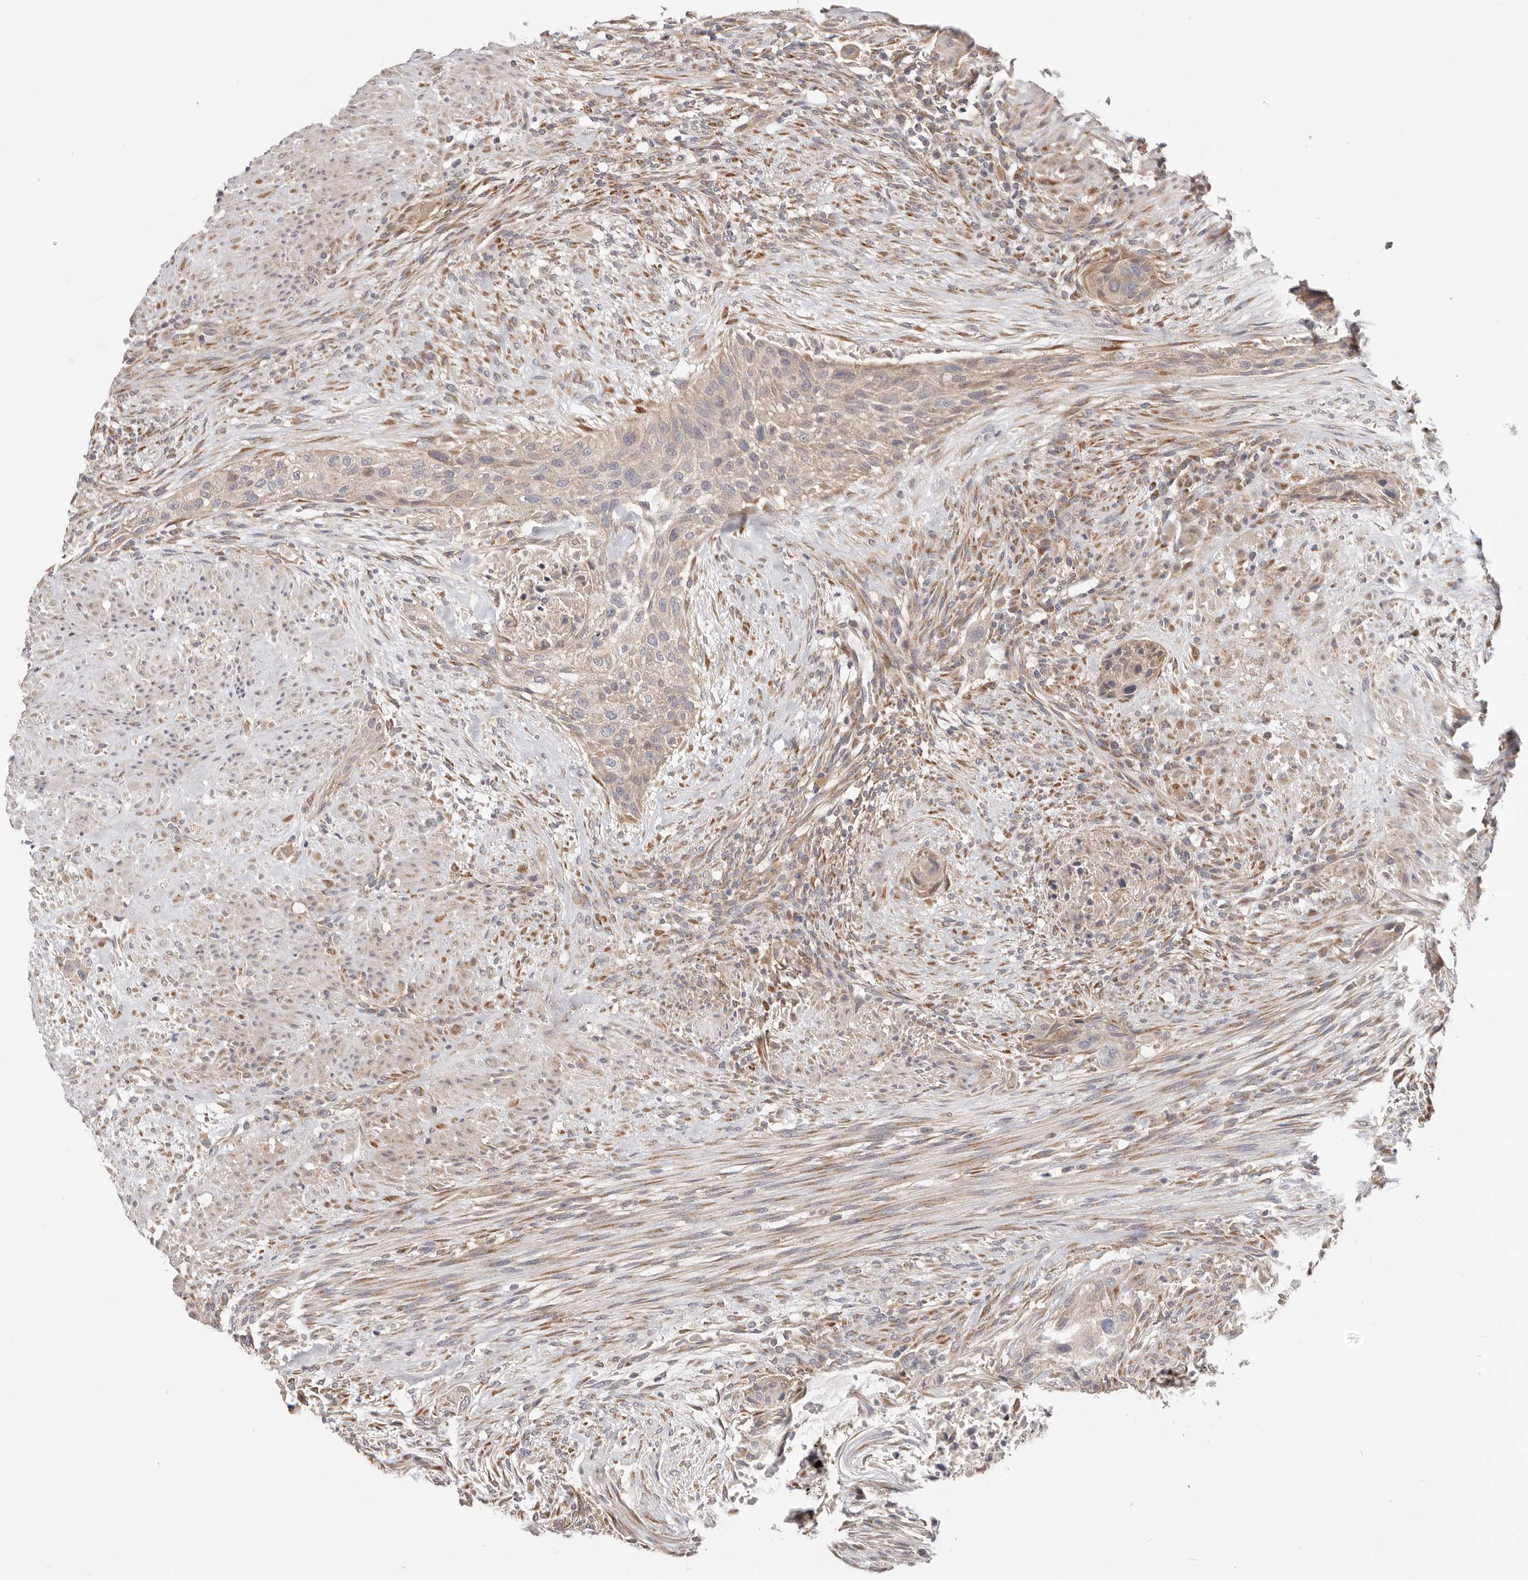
{"staining": {"intensity": "weak", "quantity": "<25%", "location": "cytoplasmic/membranous"}, "tissue": "urothelial cancer", "cell_type": "Tumor cells", "image_type": "cancer", "snomed": [{"axis": "morphology", "description": "Urothelial carcinoma, High grade"}, {"axis": "topography", "description": "Urinary bladder"}], "caption": "IHC image of neoplastic tissue: high-grade urothelial carcinoma stained with DAB demonstrates no significant protein staining in tumor cells.", "gene": "LRP6", "patient": {"sex": "male", "age": 35}}